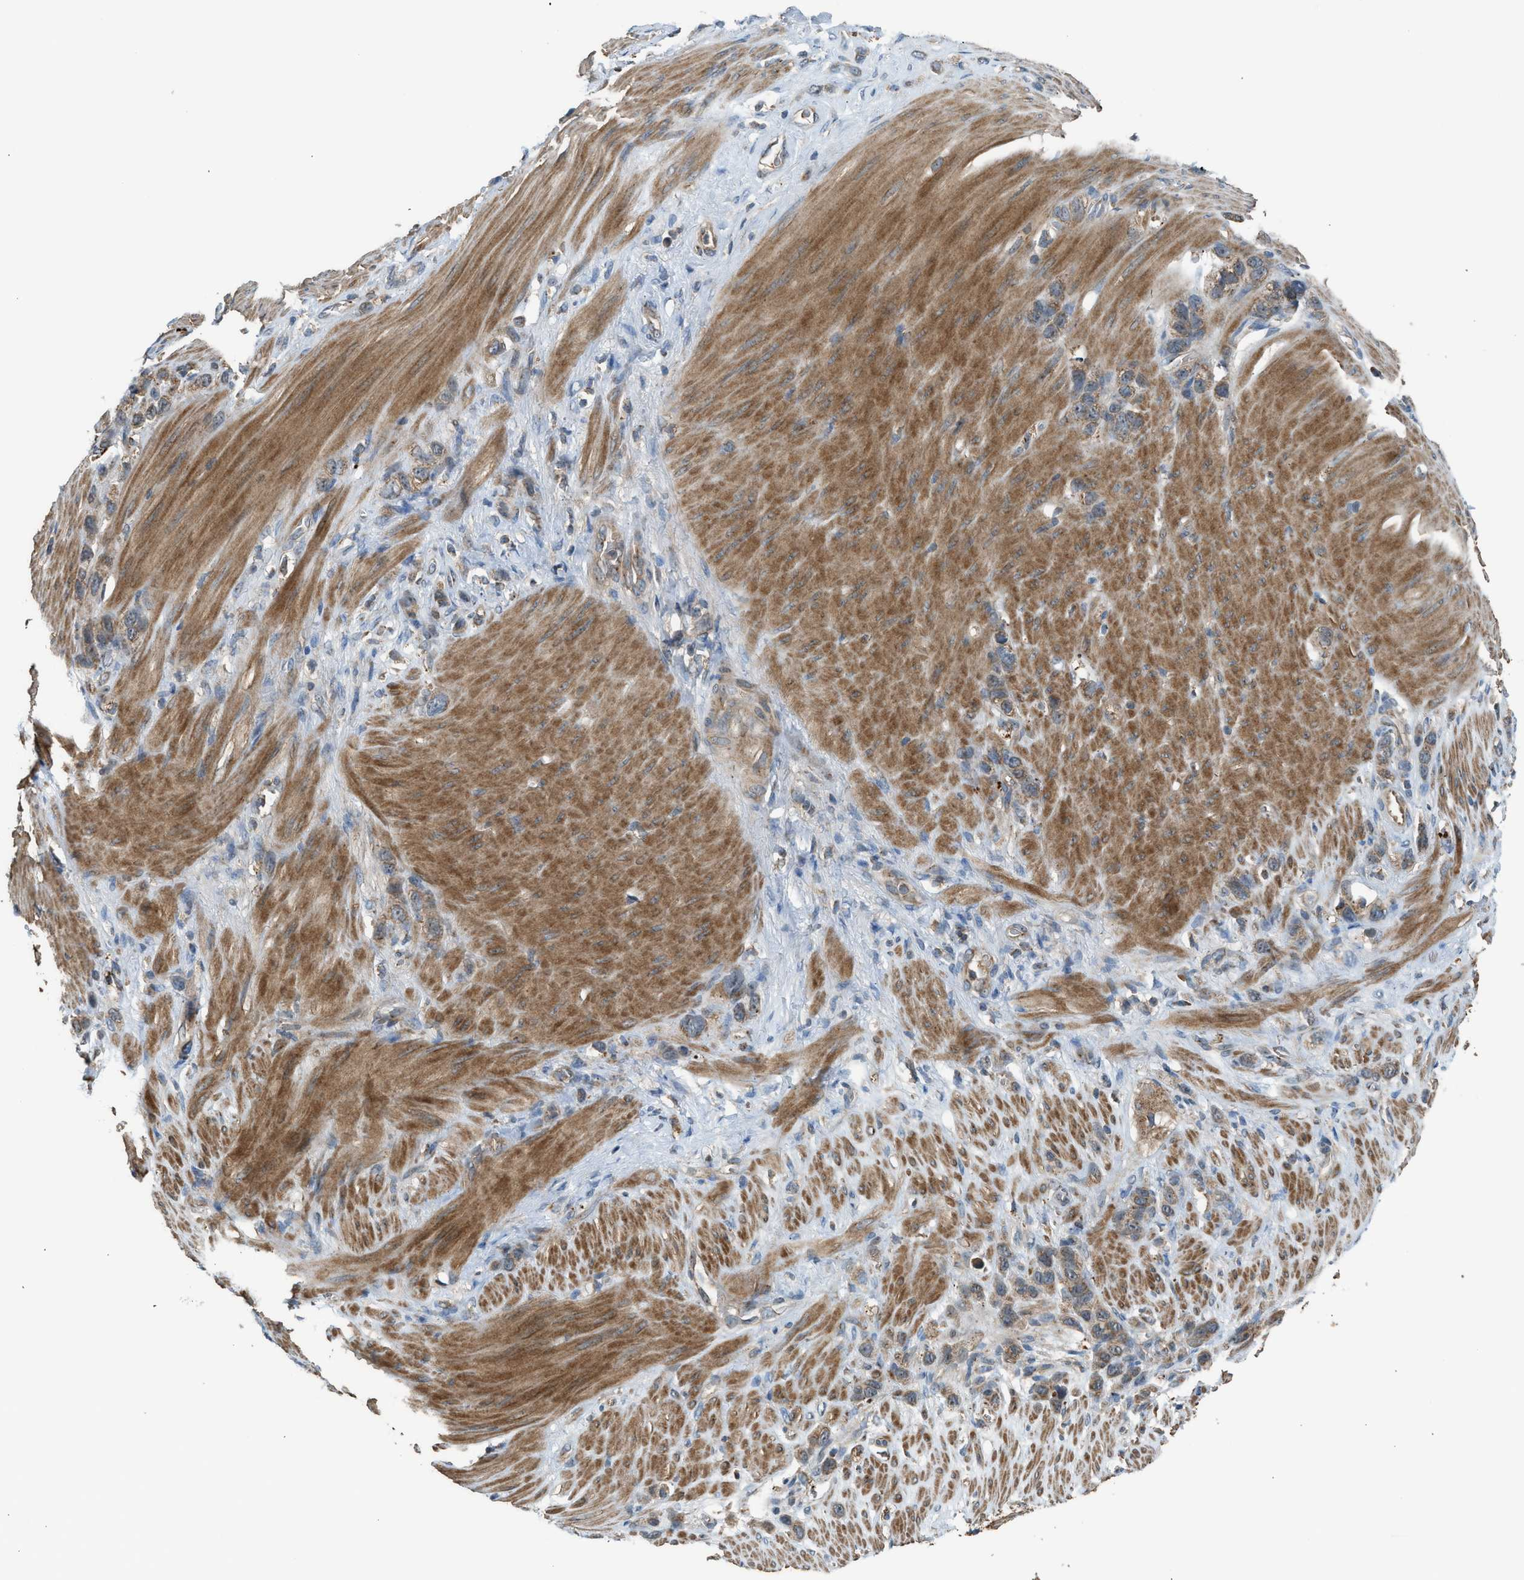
{"staining": {"intensity": "moderate", "quantity": ">75%", "location": "cytoplasmic/membranous"}, "tissue": "stomach cancer", "cell_type": "Tumor cells", "image_type": "cancer", "snomed": [{"axis": "morphology", "description": "Adenocarcinoma, NOS"}, {"axis": "morphology", "description": "Adenocarcinoma, High grade"}, {"axis": "topography", "description": "Stomach, upper"}, {"axis": "topography", "description": "Stomach, lower"}], "caption": "Tumor cells reveal moderate cytoplasmic/membranous positivity in about >75% of cells in stomach adenocarcinoma. (DAB (3,3'-diaminobenzidine) IHC, brown staining for protein, blue staining for nuclei).", "gene": "STARD3", "patient": {"sex": "female", "age": 65}}